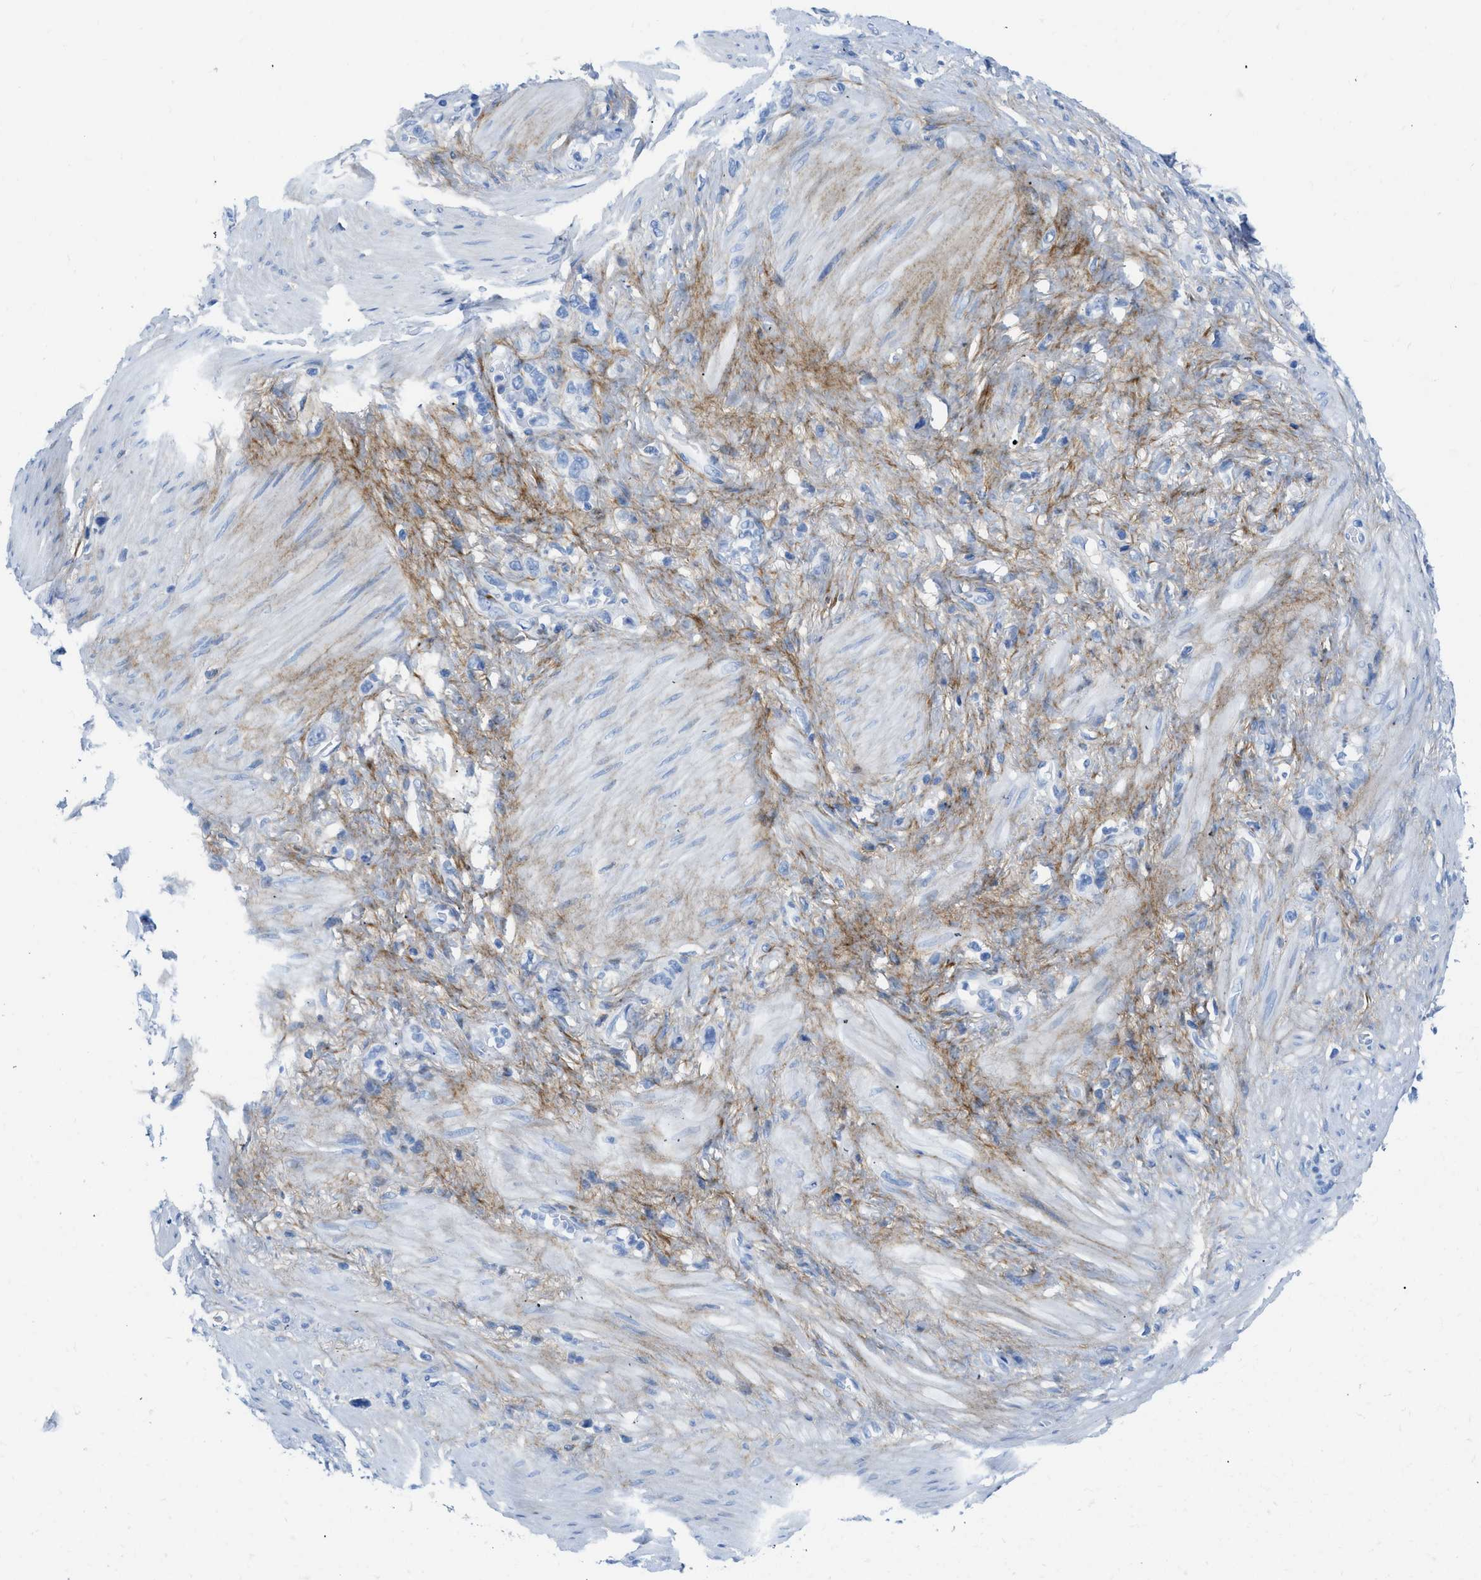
{"staining": {"intensity": "negative", "quantity": "none", "location": "none"}, "tissue": "stomach cancer", "cell_type": "Tumor cells", "image_type": "cancer", "snomed": [{"axis": "morphology", "description": "Adenocarcinoma, NOS"}, {"axis": "morphology", "description": "Adenocarcinoma, High grade"}, {"axis": "topography", "description": "Stomach, upper"}, {"axis": "topography", "description": "Stomach, lower"}], "caption": "Stomach high-grade adenocarcinoma was stained to show a protein in brown. There is no significant expression in tumor cells.", "gene": "COL3A1", "patient": {"sex": "female", "age": 65}}